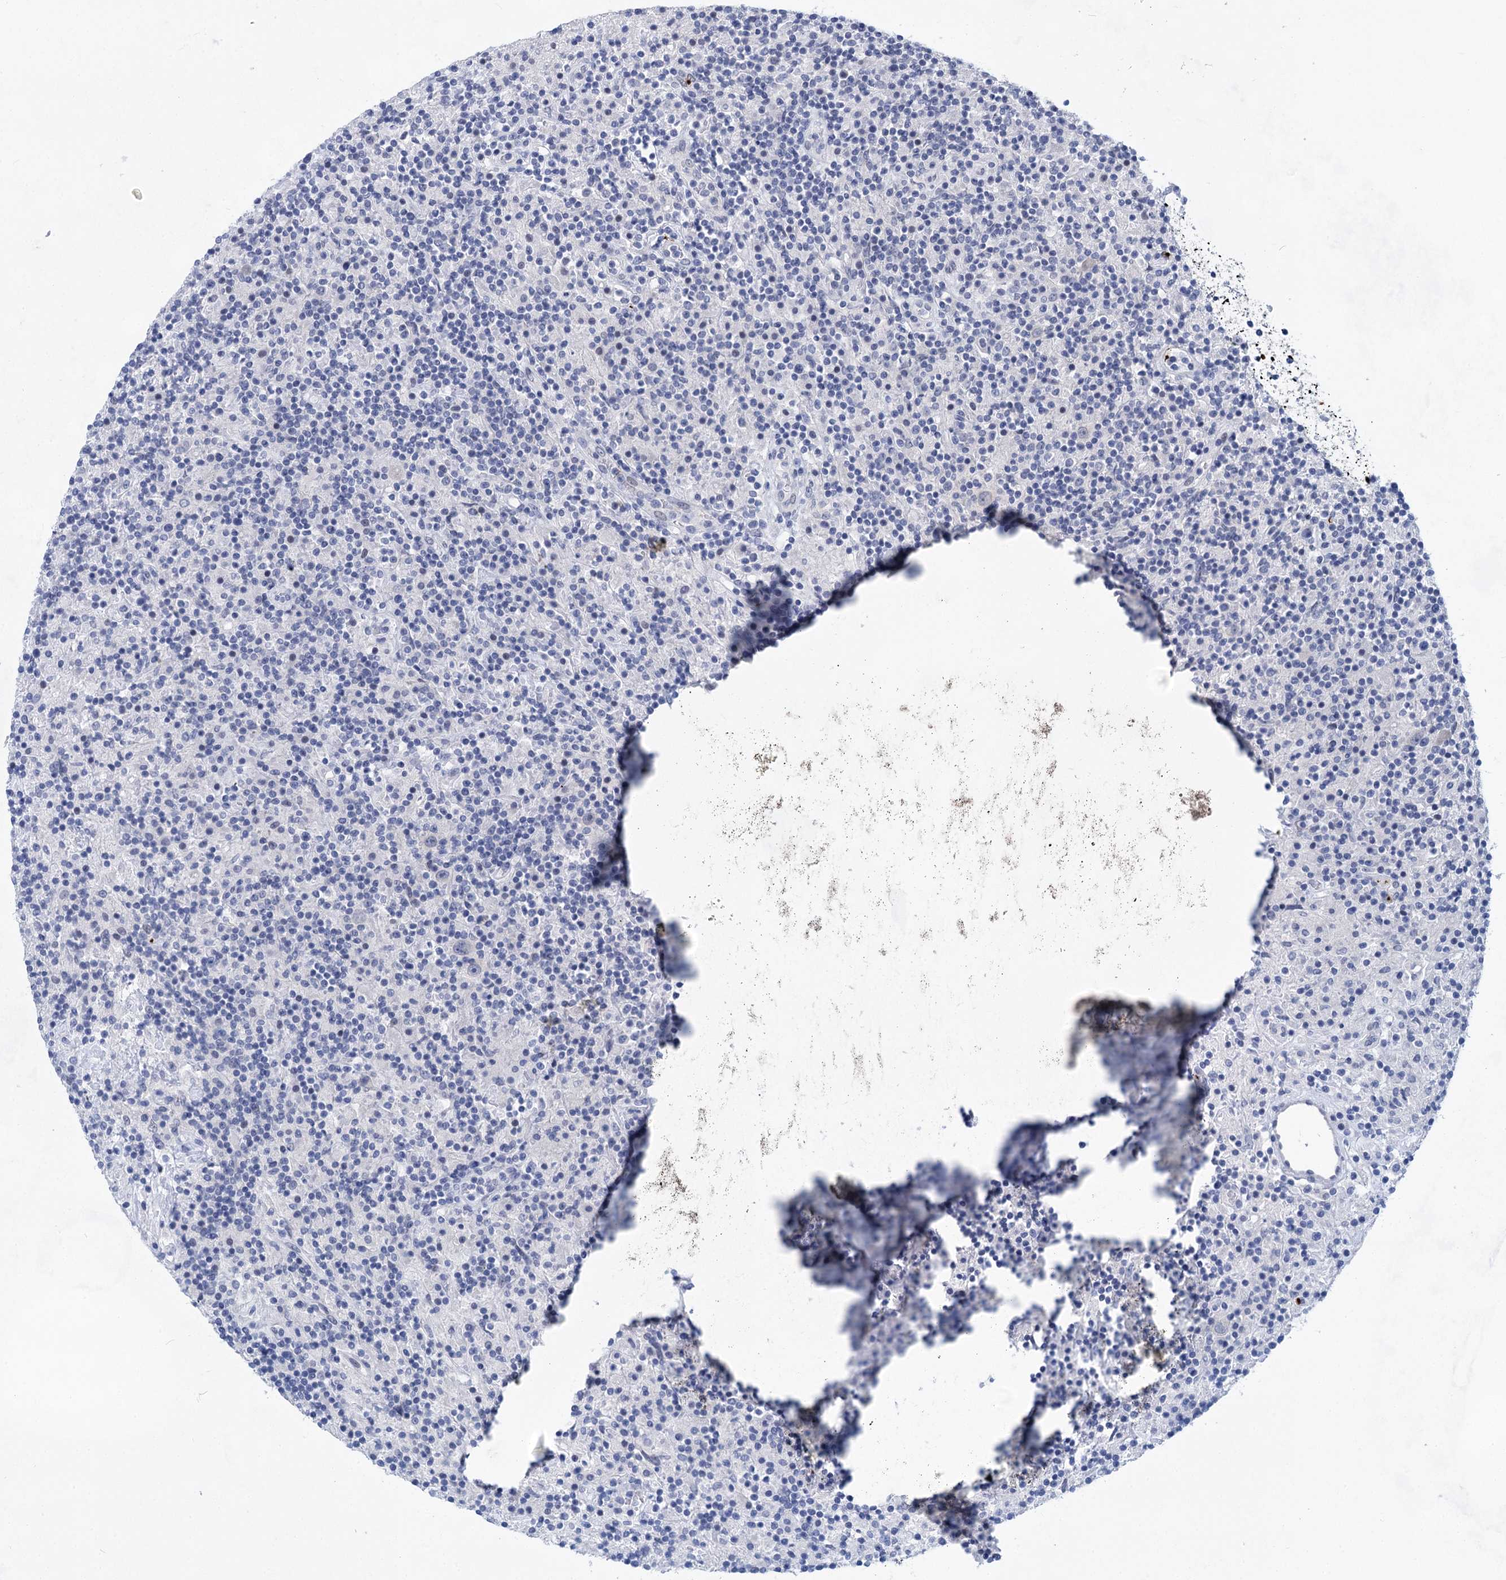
{"staining": {"intensity": "negative", "quantity": "none", "location": "none"}, "tissue": "lymphoma", "cell_type": "Tumor cells", "image_type": "cancer", "snomed": [{"axis": "morphology", "description": "Hodgkin's disease, NOS"}, {"axis": "topography", "description": "Lymph node"}], "caption": "An image of lymphoma stained for a protein shows no brown staining in tumor cells.", "gene": "MON2", "patient": {"sex": "male", "age": 70}}